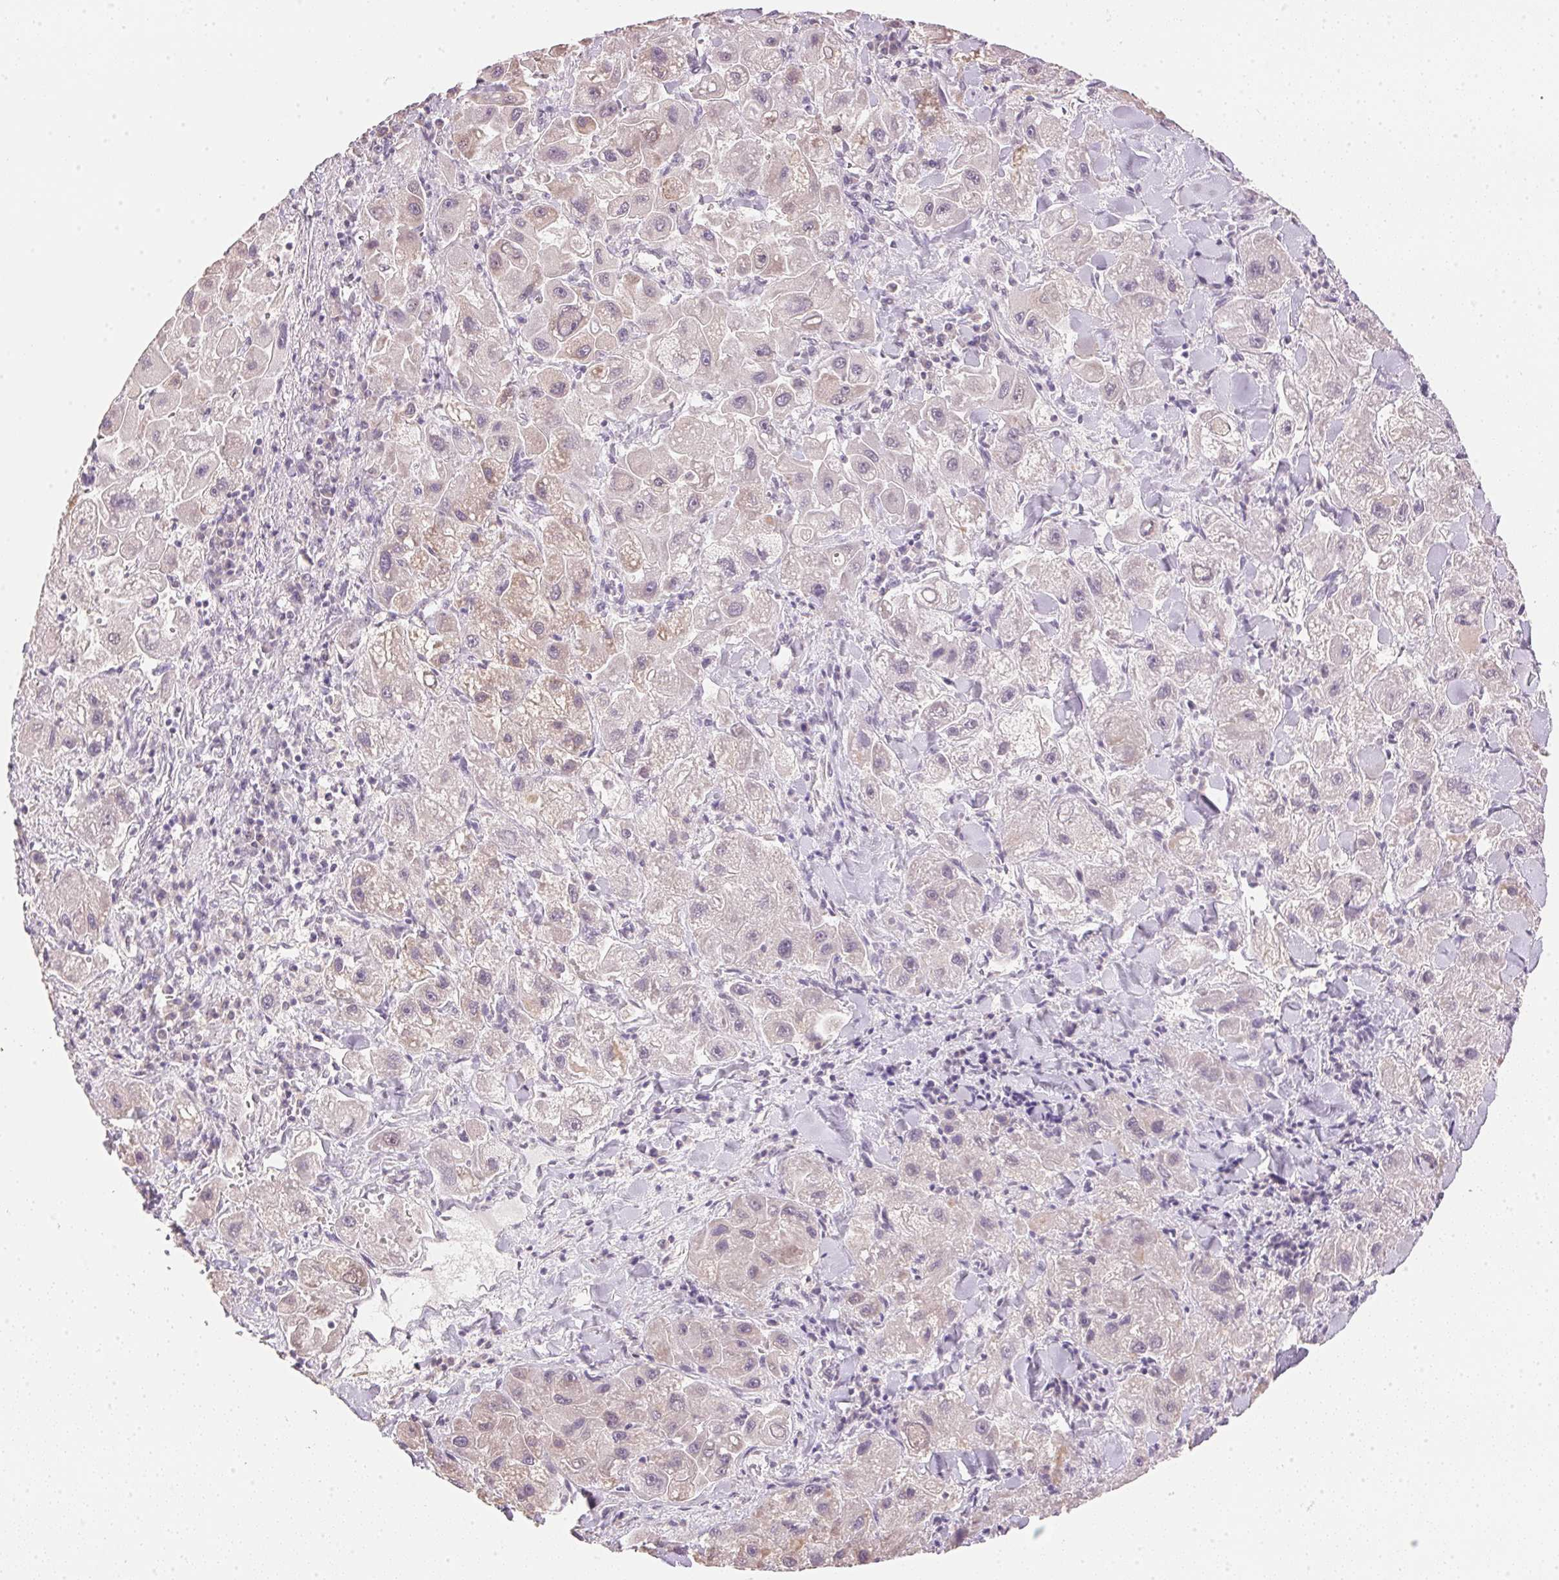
{"staining": {"intensity": "weak", "quantity": "<25%", "location": "cytoplasmic/membranous"}, "tissue": "liver cancer", "cell_type": "Tumor cells", "image_type": "cancer", "snomed": [{"axis": "morphology", "description": "Carcinoma, Hepatocellular, NOS"}, {"axis": "topography", "description": "Liver"}], "caption": "The histopathology image displays no staining of tumor cells in liver cancer (hepatocellular carcinoma).", "gene": "DHCR24", "patient": {"sex": "male", "age": 24}}